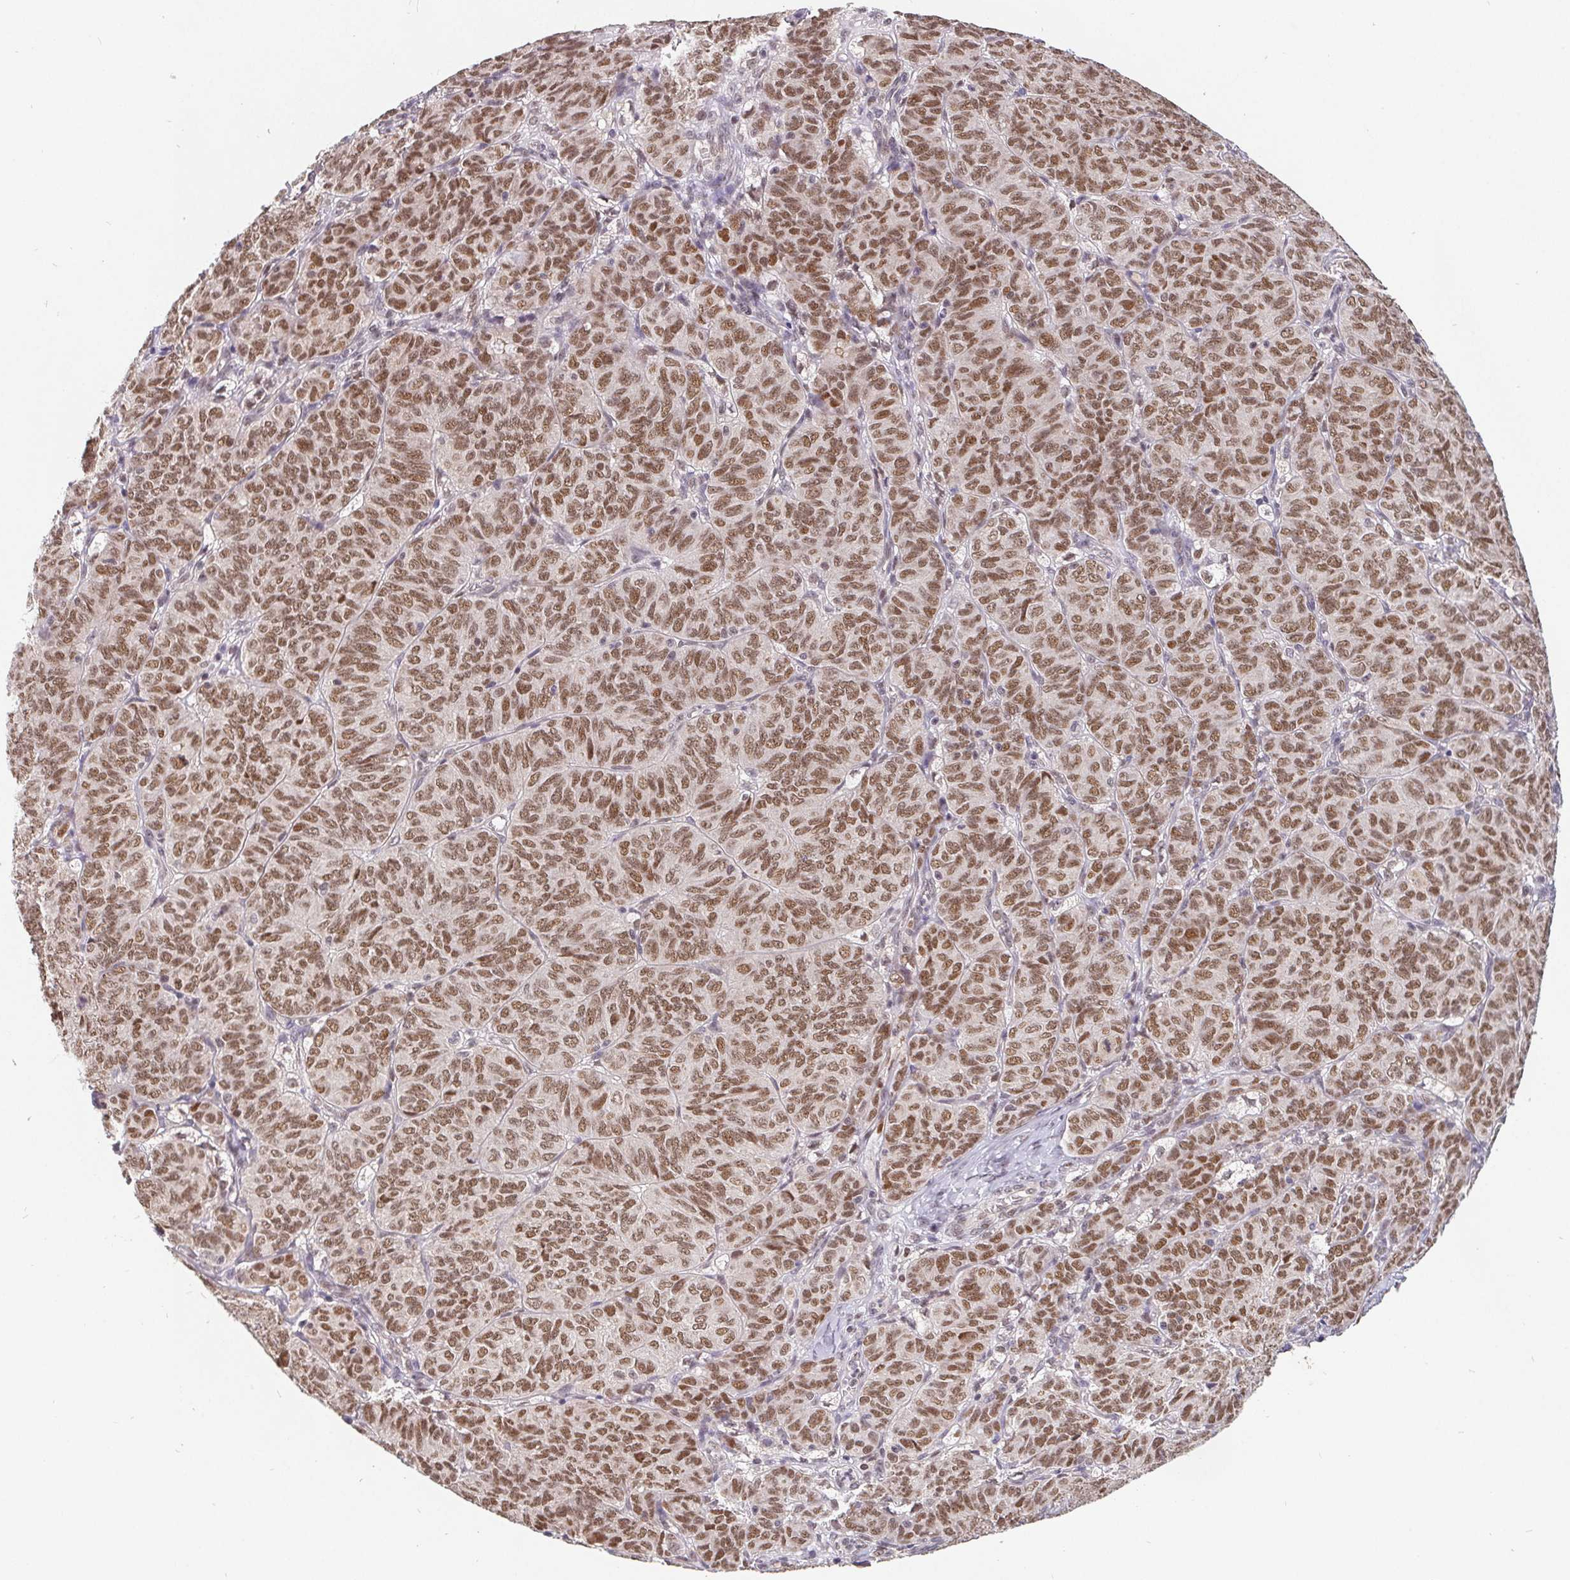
{"staining": {"intensity": "moderate", "quantity": ">75%", "location": "nuclear"}, "tissue": "ovarian cancer", "cell_type": "Tumor cells", "image_type": "cancer", "snomed": [{"axis": "morphology", "description": "Carcinoma, endometroid"}, {"axis": "topography", "description": "Ovary"}], "caption": "A high-resolution micrograph shows IHC staining of ovarian cancer, which demonstrates moderate nuclear expression in about >75% of tumor cells. The staining was performed using DAB (3,3'-diaminobenzidine) to visualize the protein expression in brown, while the nuclei were stained in blue with hematoxylin (Magnification: 20x).", "gene": "POU2F1", "patient": {"sex": "female", "age": 80}}